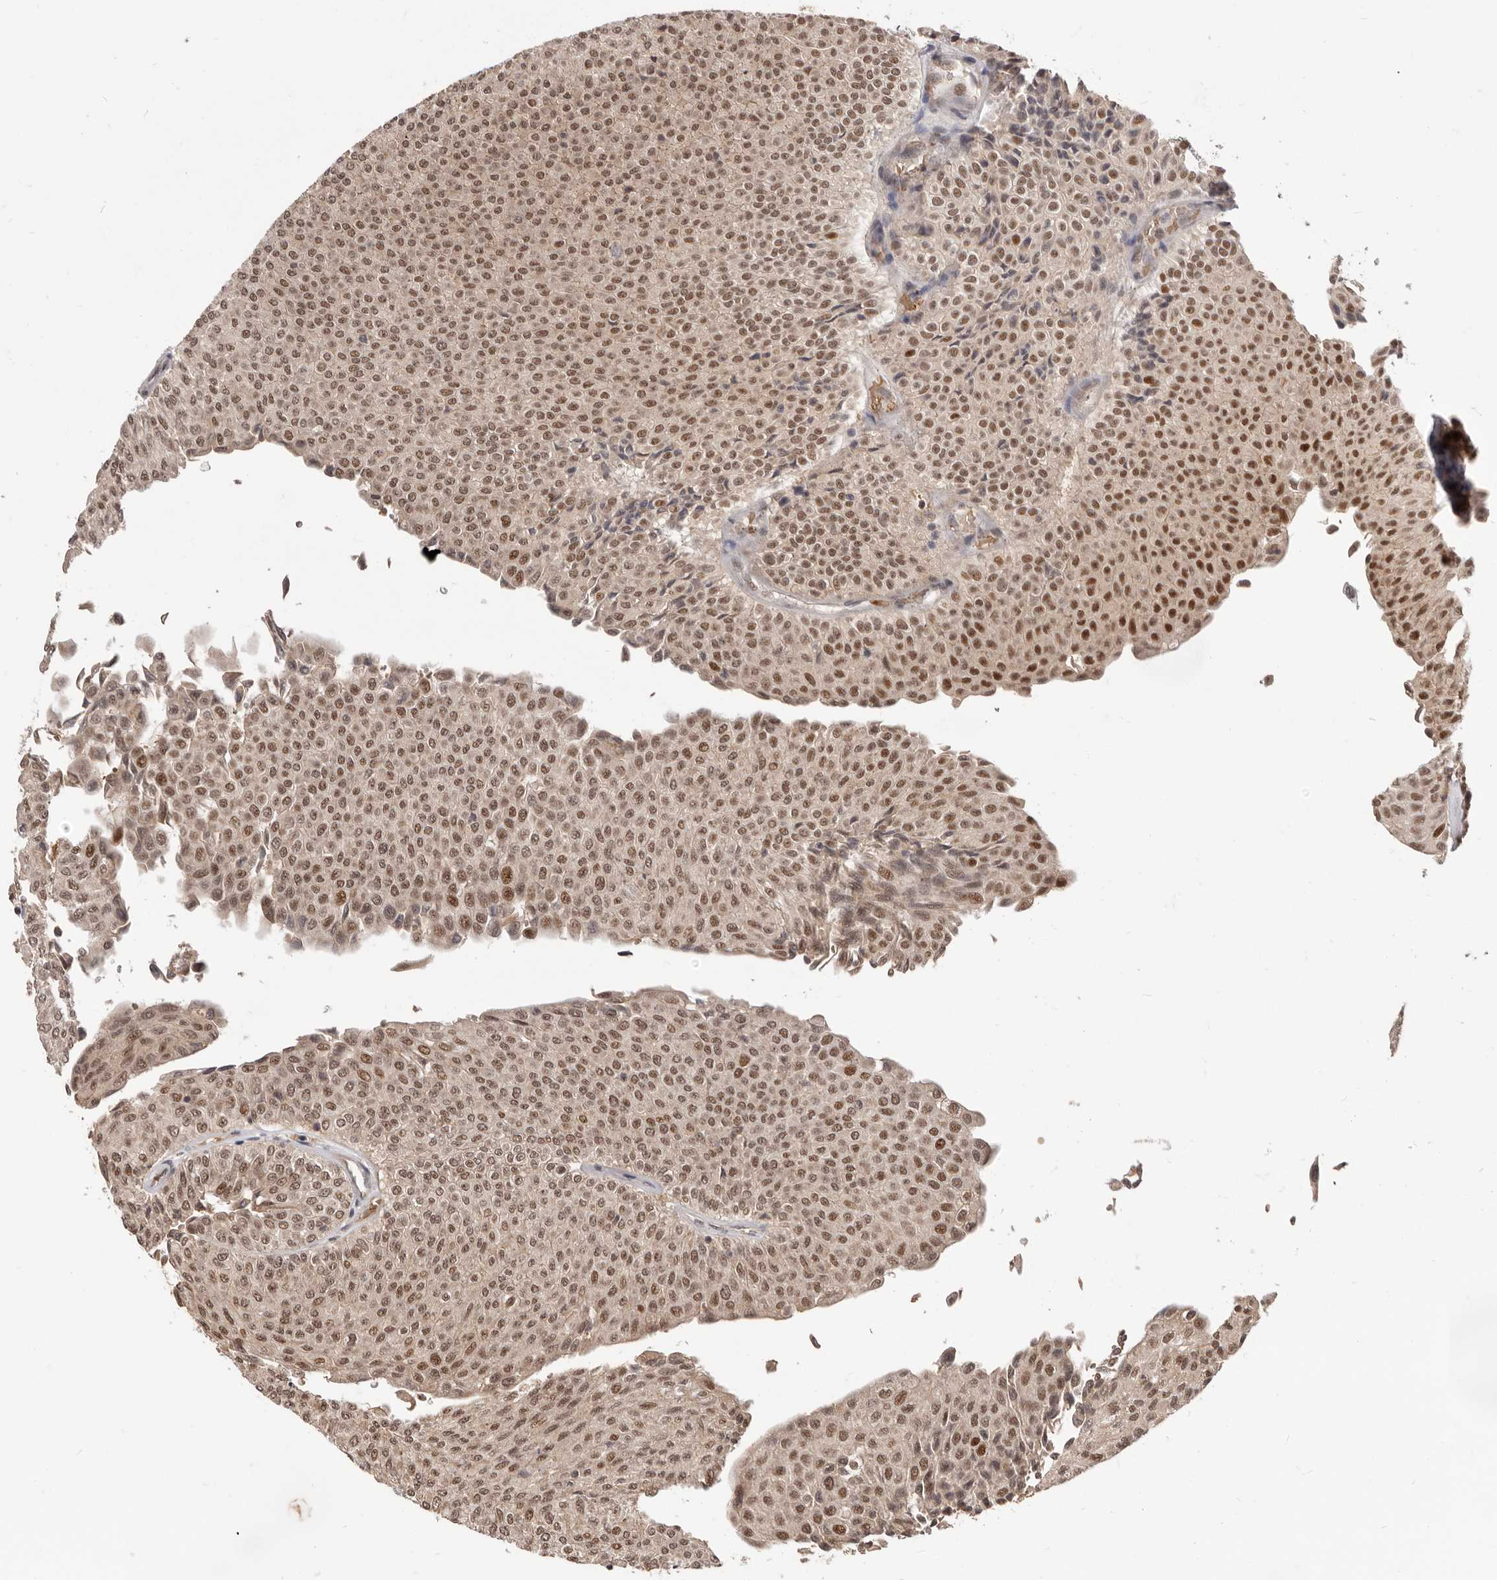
{"staining": {"intensity": "moderate", "quantity": ">75%", "location": "nuclear"}, "tissue": "urothelial cancer", "cell_type": "Tumor cells", "image_type": "cancer", "snomed": [{"axis": "morphology", "description": "Urothelial carcinoma, Low grade"}, {"axis": "topography", "description": "Urinary bladder"}], "caption": "Immunohistochemistry (IHC) (DAB (3,3'-diaminobenzidine)) staining of human urothelial cancer exhibits moderate nuclear protein expression in approximately >75% of tumor cells. The staining was performed using DAB (3,3'-diaminobenzidine), with brown indicating positive protein expression. Nuclei are stained blue with hematoxylin.", "gene": "NCOA3", "patient": {"sex": "male", "age": 78}}